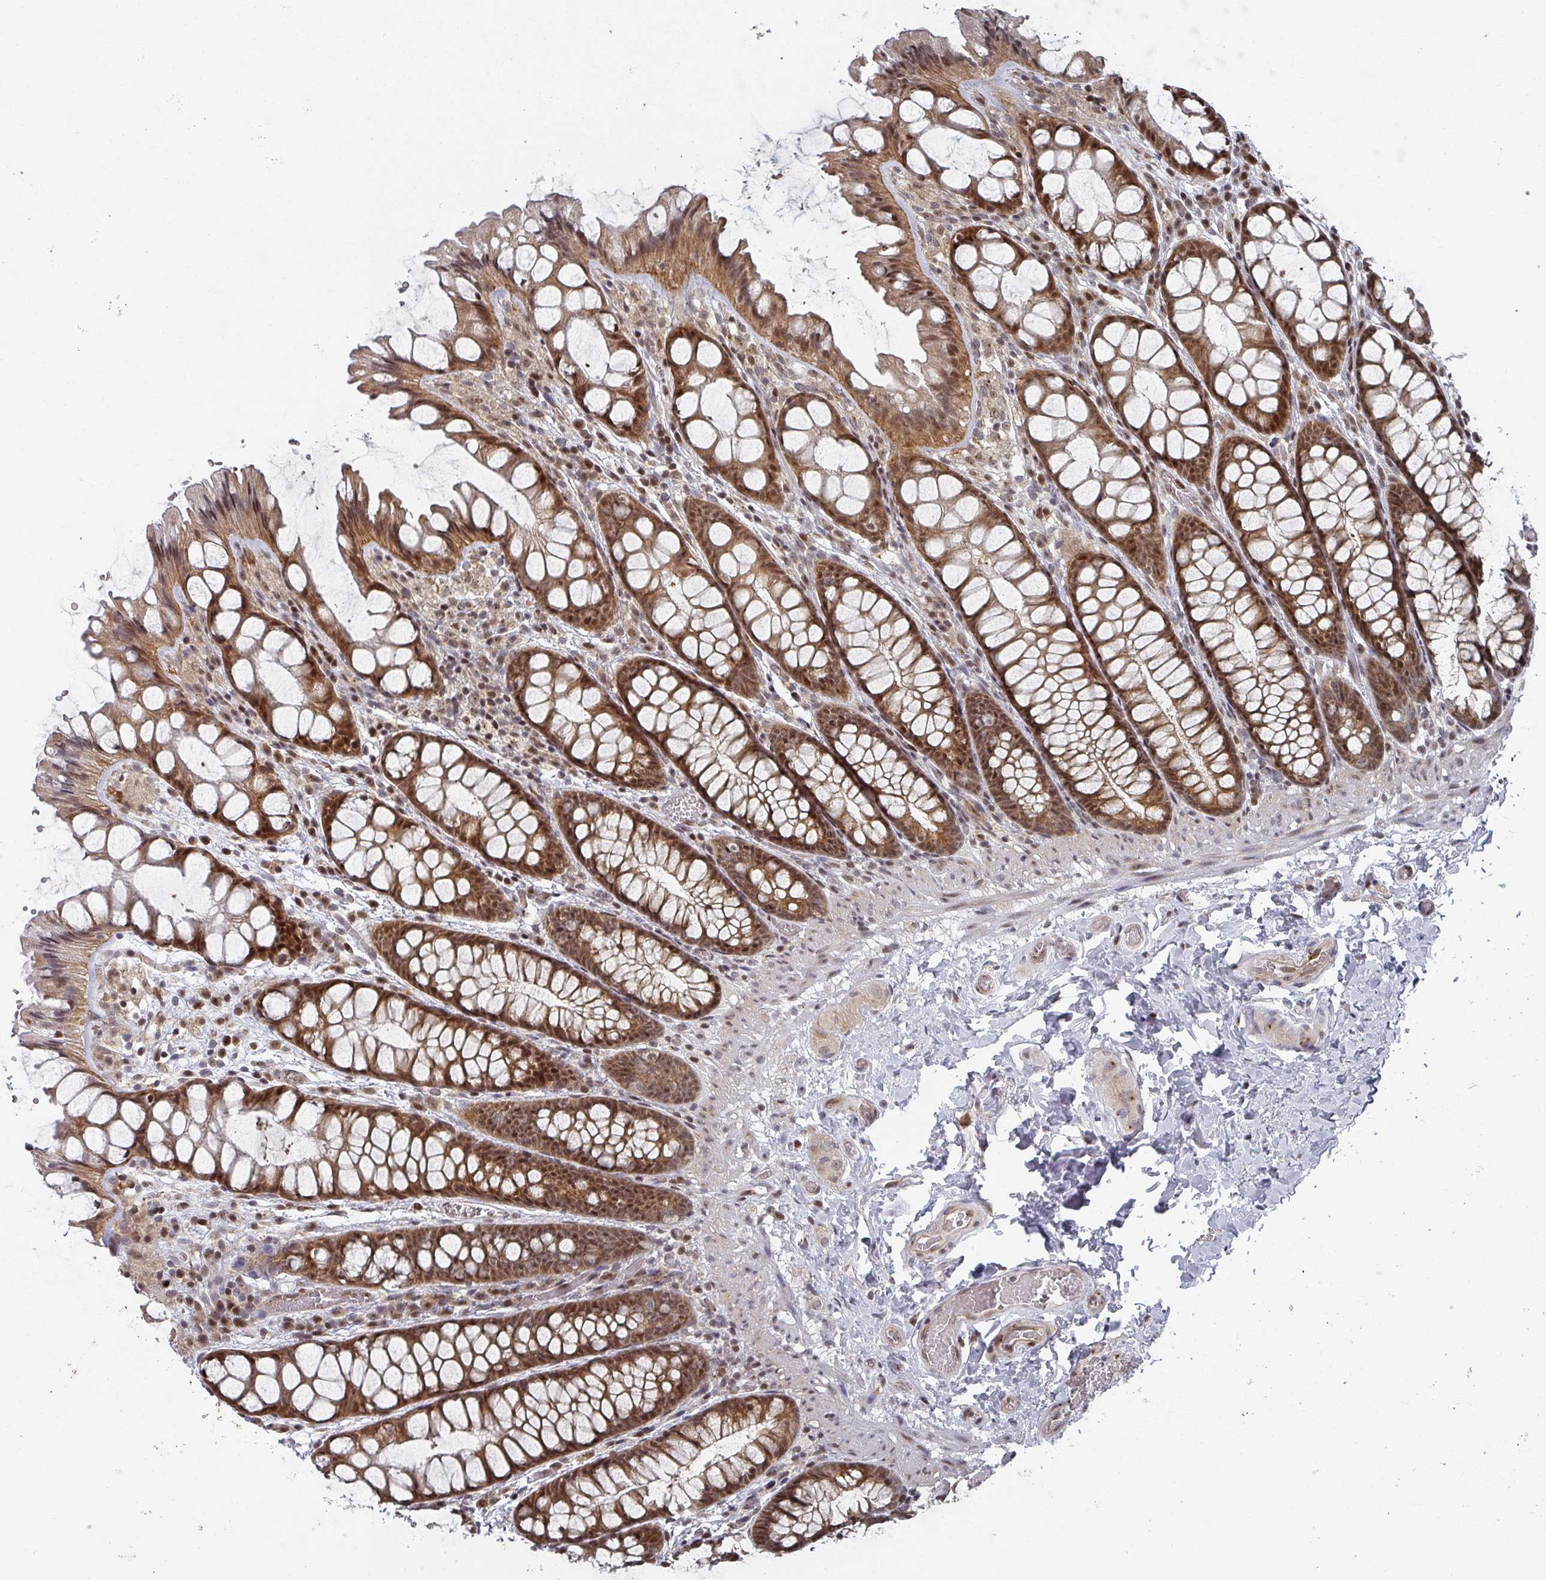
{"staining": {"intensity": "weak", "quantity": ">75%", "location": "cytoplasmic/membranous,nuclear"}, "tissue": "colon", "cell_type": "Endothelial cells", "image_type": "normal", "snomed": [{"axis": "morphology", "description": "Normal tissue, NOS"}, {"axis": "topography", "description": "Colon"}], "caption": "An immunohistochemistry (IHC) histopathology image of benign tissue is shown. Protein staining in brown shows weak cytoplasmic/membranous,nuclear positivity in colon within endothelial cells. Using DAB (3,3'-diaminobenzidine) (brown) and hematoxylin (blue) stains, captured at high magnification using brightfield microscopy.", "gene": "KIF1C", "patient": {"sex": "male", "age": 47}}